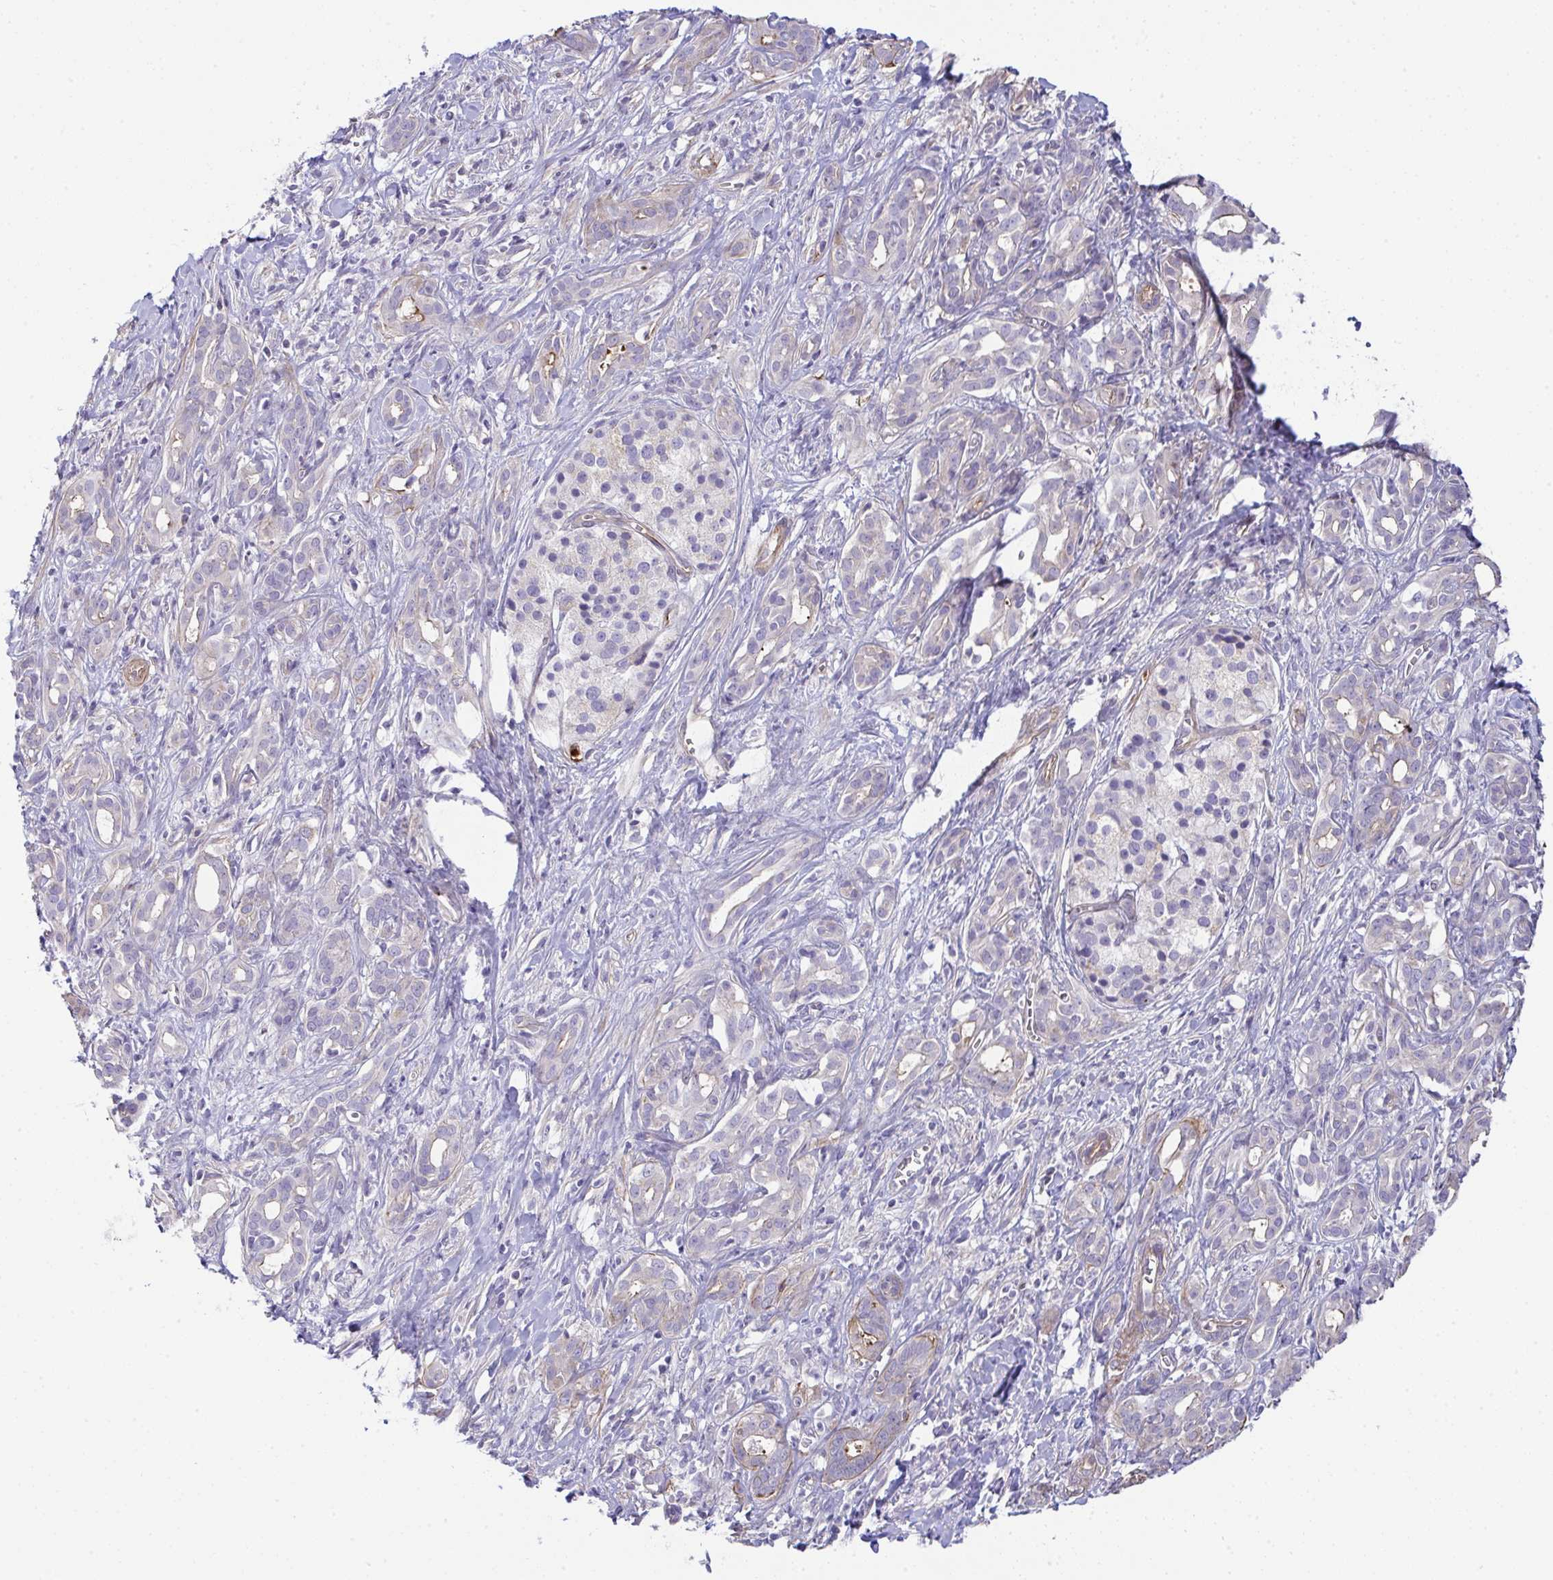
{"staining": {"intensity": "negative", "quantity": "none", "location": "none"}, "tissue": "pancreatic cancer", "cell_type": "Tumor cells", "image_type": "cancer", "snomed": [{"axis": "morphology", "description": "Adenocarcinoma, NOS"}, {"axis": "topography", "description": "Pancreas"}], "caption": "Immunohistochemistry micrograph of neoplastic tissue: human adenocarcinoma (pancreatic) stained with DAB (3,3'-diaminobenzidine) shows no significant protein staining in tumor cells.", "gene": "MYL12A", "patient": {"sex": "male", "age": 61}}